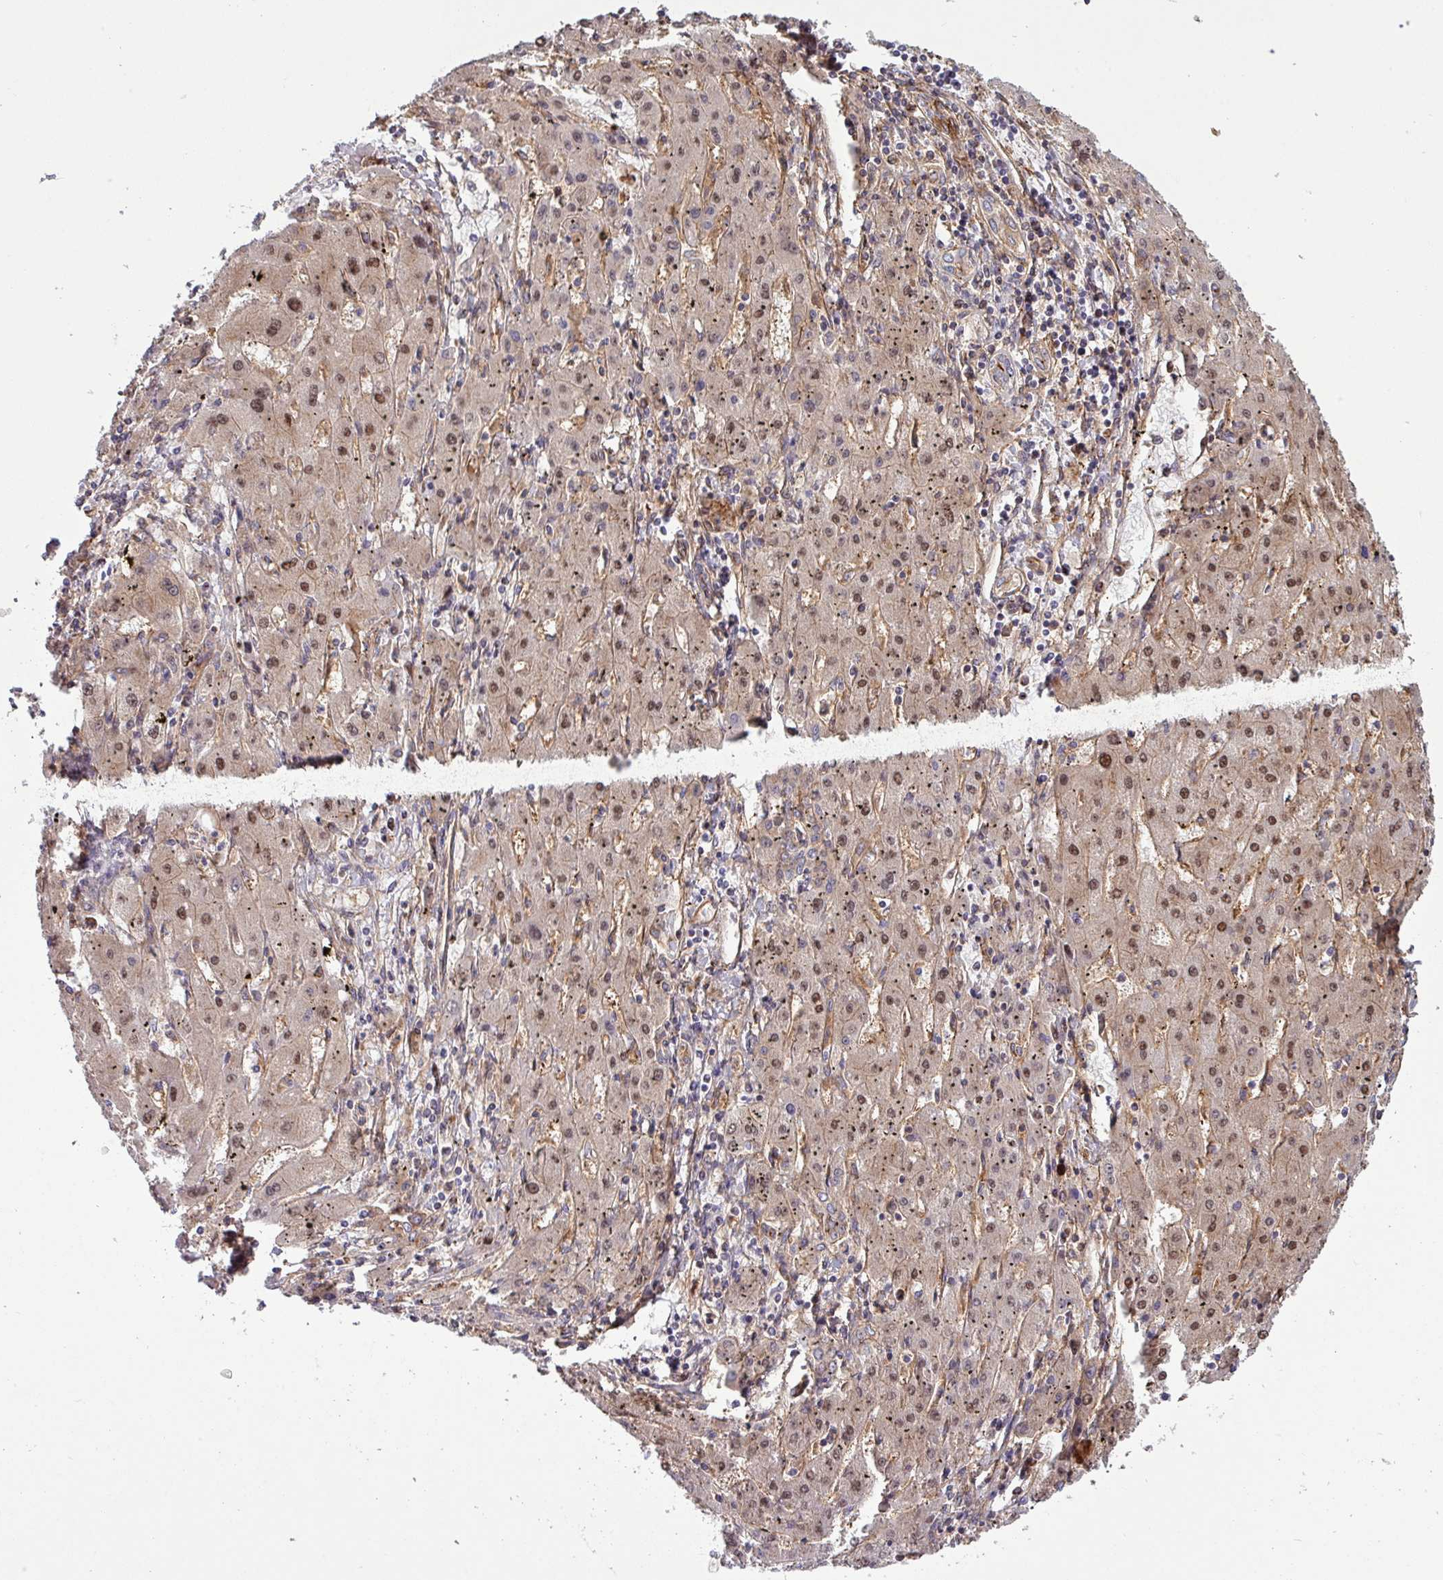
{"staining": {"intensity": "moderate", "quantity": ">75%", "location": "nuclear"}, "tissue": "liver cancer", "cell_type": "Tumor cells", "image_type": "cancer", "snomed": [{"axis": "morphology", "description": "Carcinoma, Hepatocellular, NOS"}, {"axis": "topography", "description": "Liver"}], "caption": "An image of liver cancer stained for a protein shows moderate nuclear brown staining in tumor cells.", "gene": "ZNF300", "patient": {"sex": "male", "age": 72}}